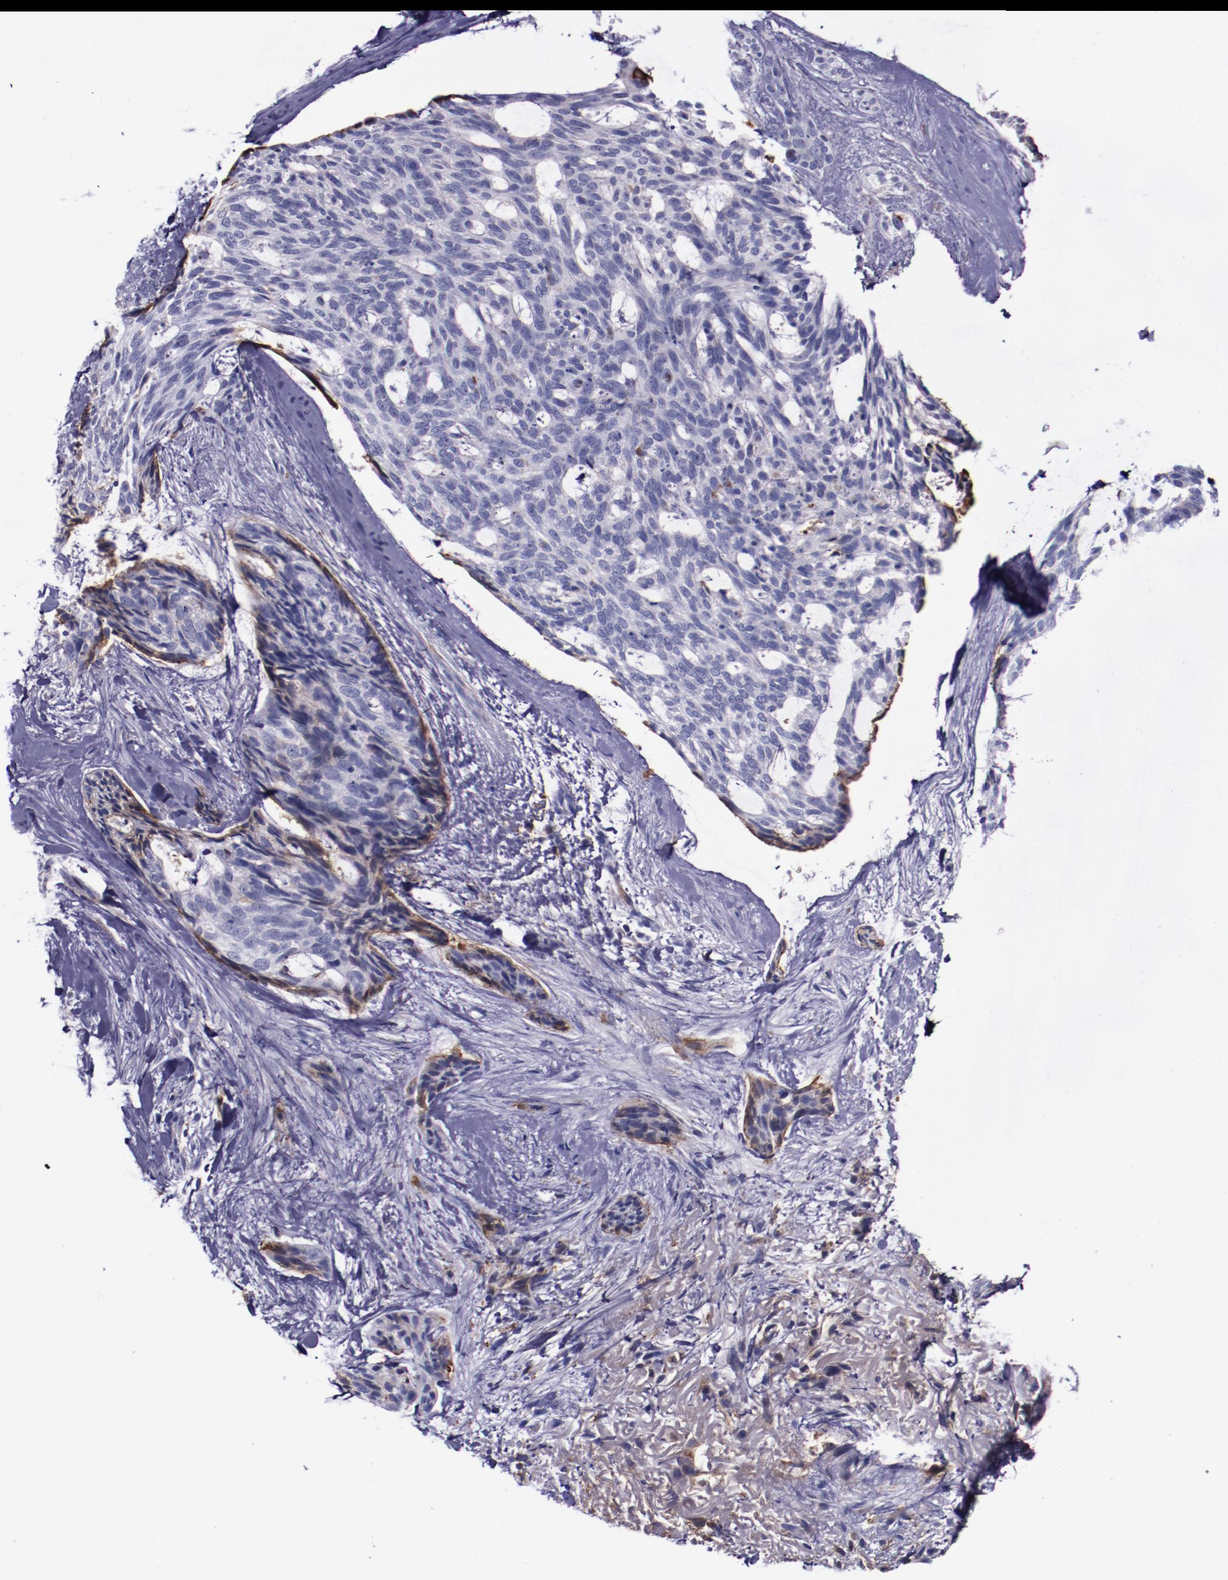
{"staining": {"intensity": "negative", "quantity": "none", "location": "none"}, "tissue": "skin cancer", "cell_type": "Tumor cells", "image_type": "cancer", "snomed": [{"axis": "morphology", "description": "Normal tissue, NOS"}, {"axis": "morphology", "description": "Basal cell carcinoma"}, {"axis": "topography", "description": "Skin"}], "caption": "A high-resolution image shows immunohistochemistry (IHC) staining of skin cancer, which demonstrates no significant staining in tumor cells.", "gene": "APOH", "patient": {"sex": "female", "age": 71}}